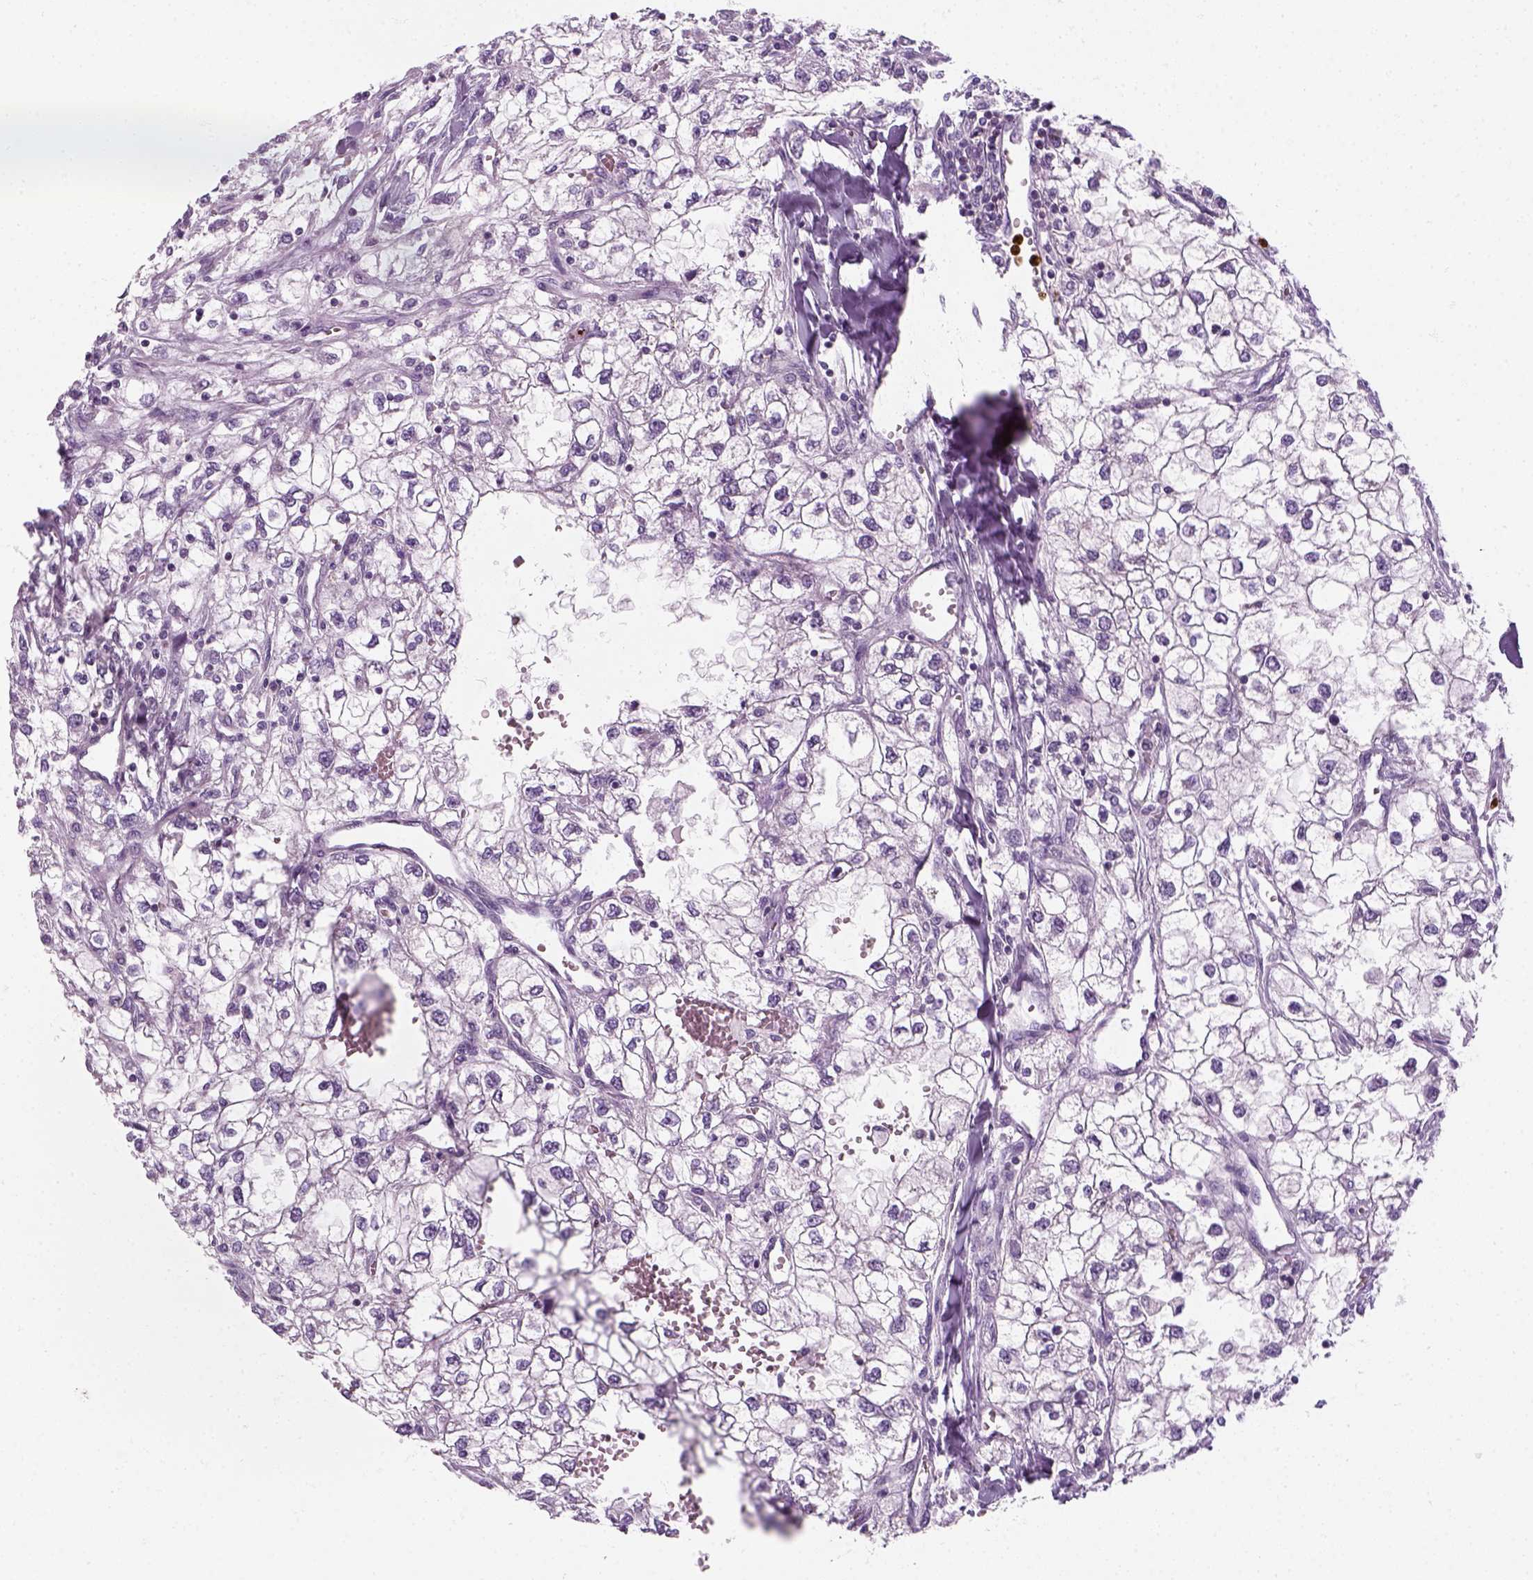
{"staining": {"intensity": "negative", "quantity": "none", "location": "none"}, "tissue": "renal cancer", "cell_type": "Tumor cells", "image_type": "cancer", "snomed": [{"axis": "morphology", "description": "Adenocarcinoma, NOS"}, {"axis": "topography", "description": "Kidney"}], "caption": "This is a image of immunohistochemistry (IHC) staining of renal cancer (adenocarcinoma), which shows no positivity in tumor cells.", "gene": "IL4", "patient": {"sex": "male", "age": 59}}